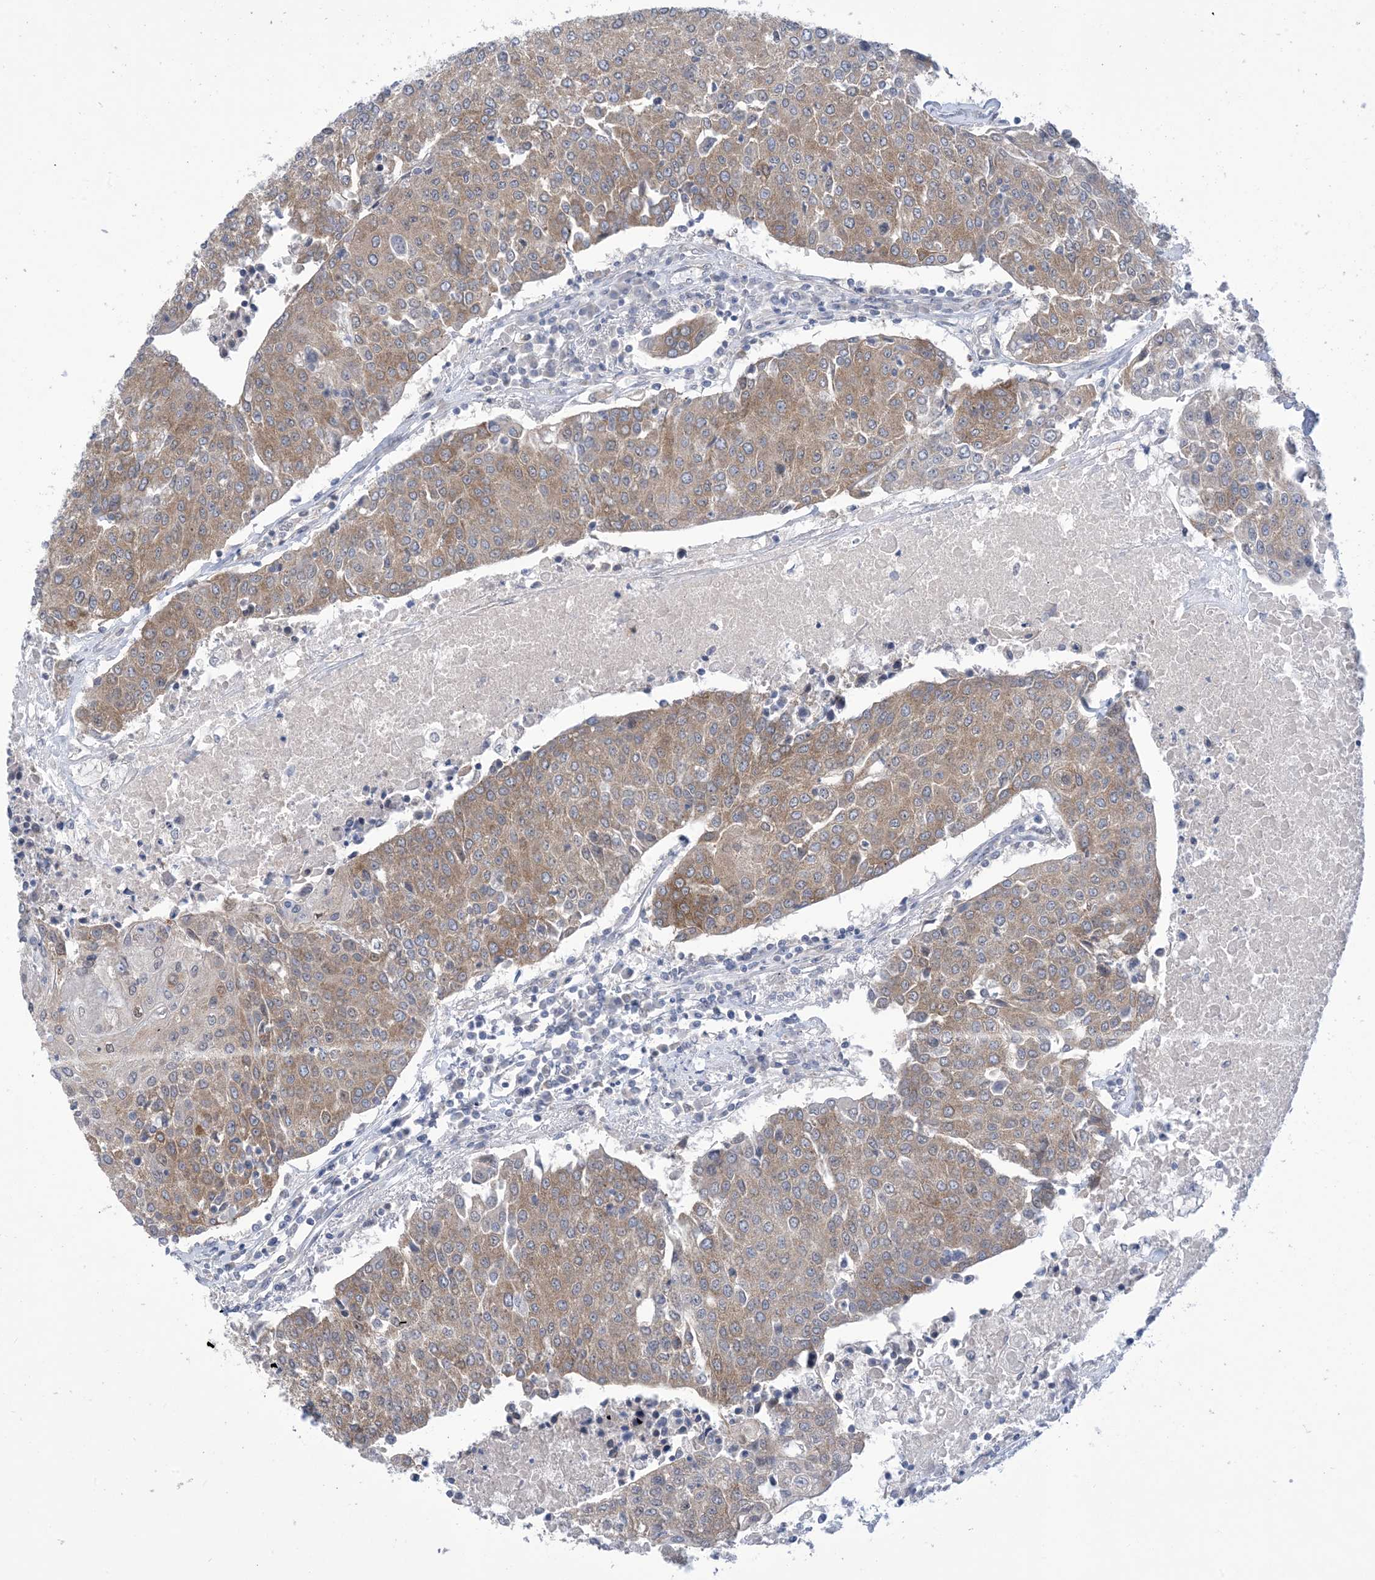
{"staining": {"intensity": "moderate", "quantity": ">75%", "location": "cytoplasmic/membranous"}, "tissue": "urothelial cancer", "cell_type": "Tumor cells", "image_type": "cancer", "snomed": [{"axis": "morphology", "description": "Urothelial carcinoma, High grade"}, {"axis": "topography", "description": "Urinary bladder"}], "caption": "Immunohistochemical staining of human urothelial cancer exhibits medium levels of moderate cytoplasmic/membranous staining in approximately >75% of tumor cells.", "gene": "EHBP1", "patient": {"sex": "female", "age": 85}}